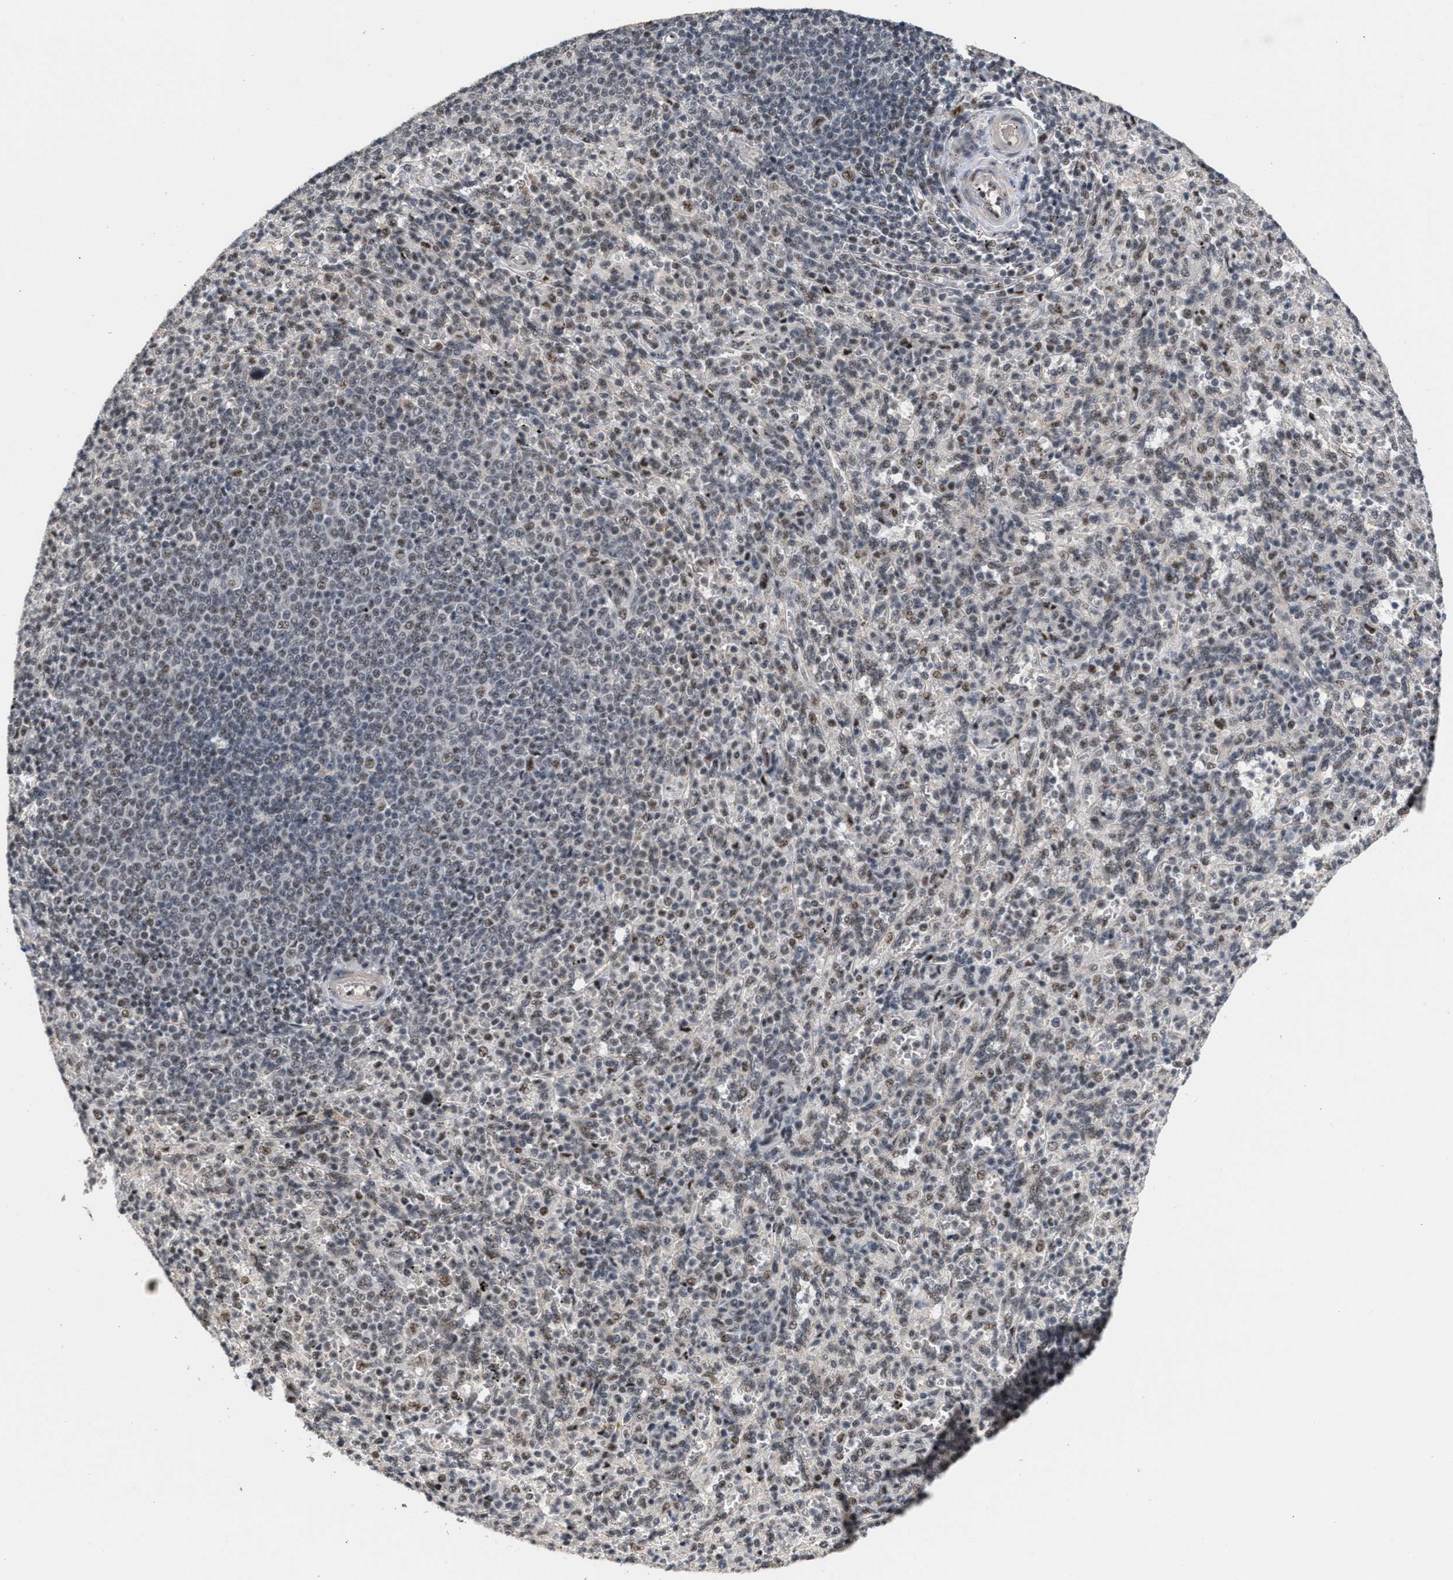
{"staining": {"intensity": "strong", "quantity": "25%-75%", "location": "nuclear"}, "tissue": "spleen", "cell_type": "Cells in red pulp", "image_type": "normal", "snomed": [{"axis": "morphology", "description": "Normal tissue, NOS"}, {"axis": "topography", "description": "Spleen"}], "caption": "Immunohistochemistry image of benign spleen: spleen stained using immunohistochemistry (IHC) displays high levels of strong protein expression localized specifically in the nuclear of cells in red pulp, appearing as a nuclear brown color.", "gene": "EIF4A3", "patient": {"sex": "male", "age": 36}}